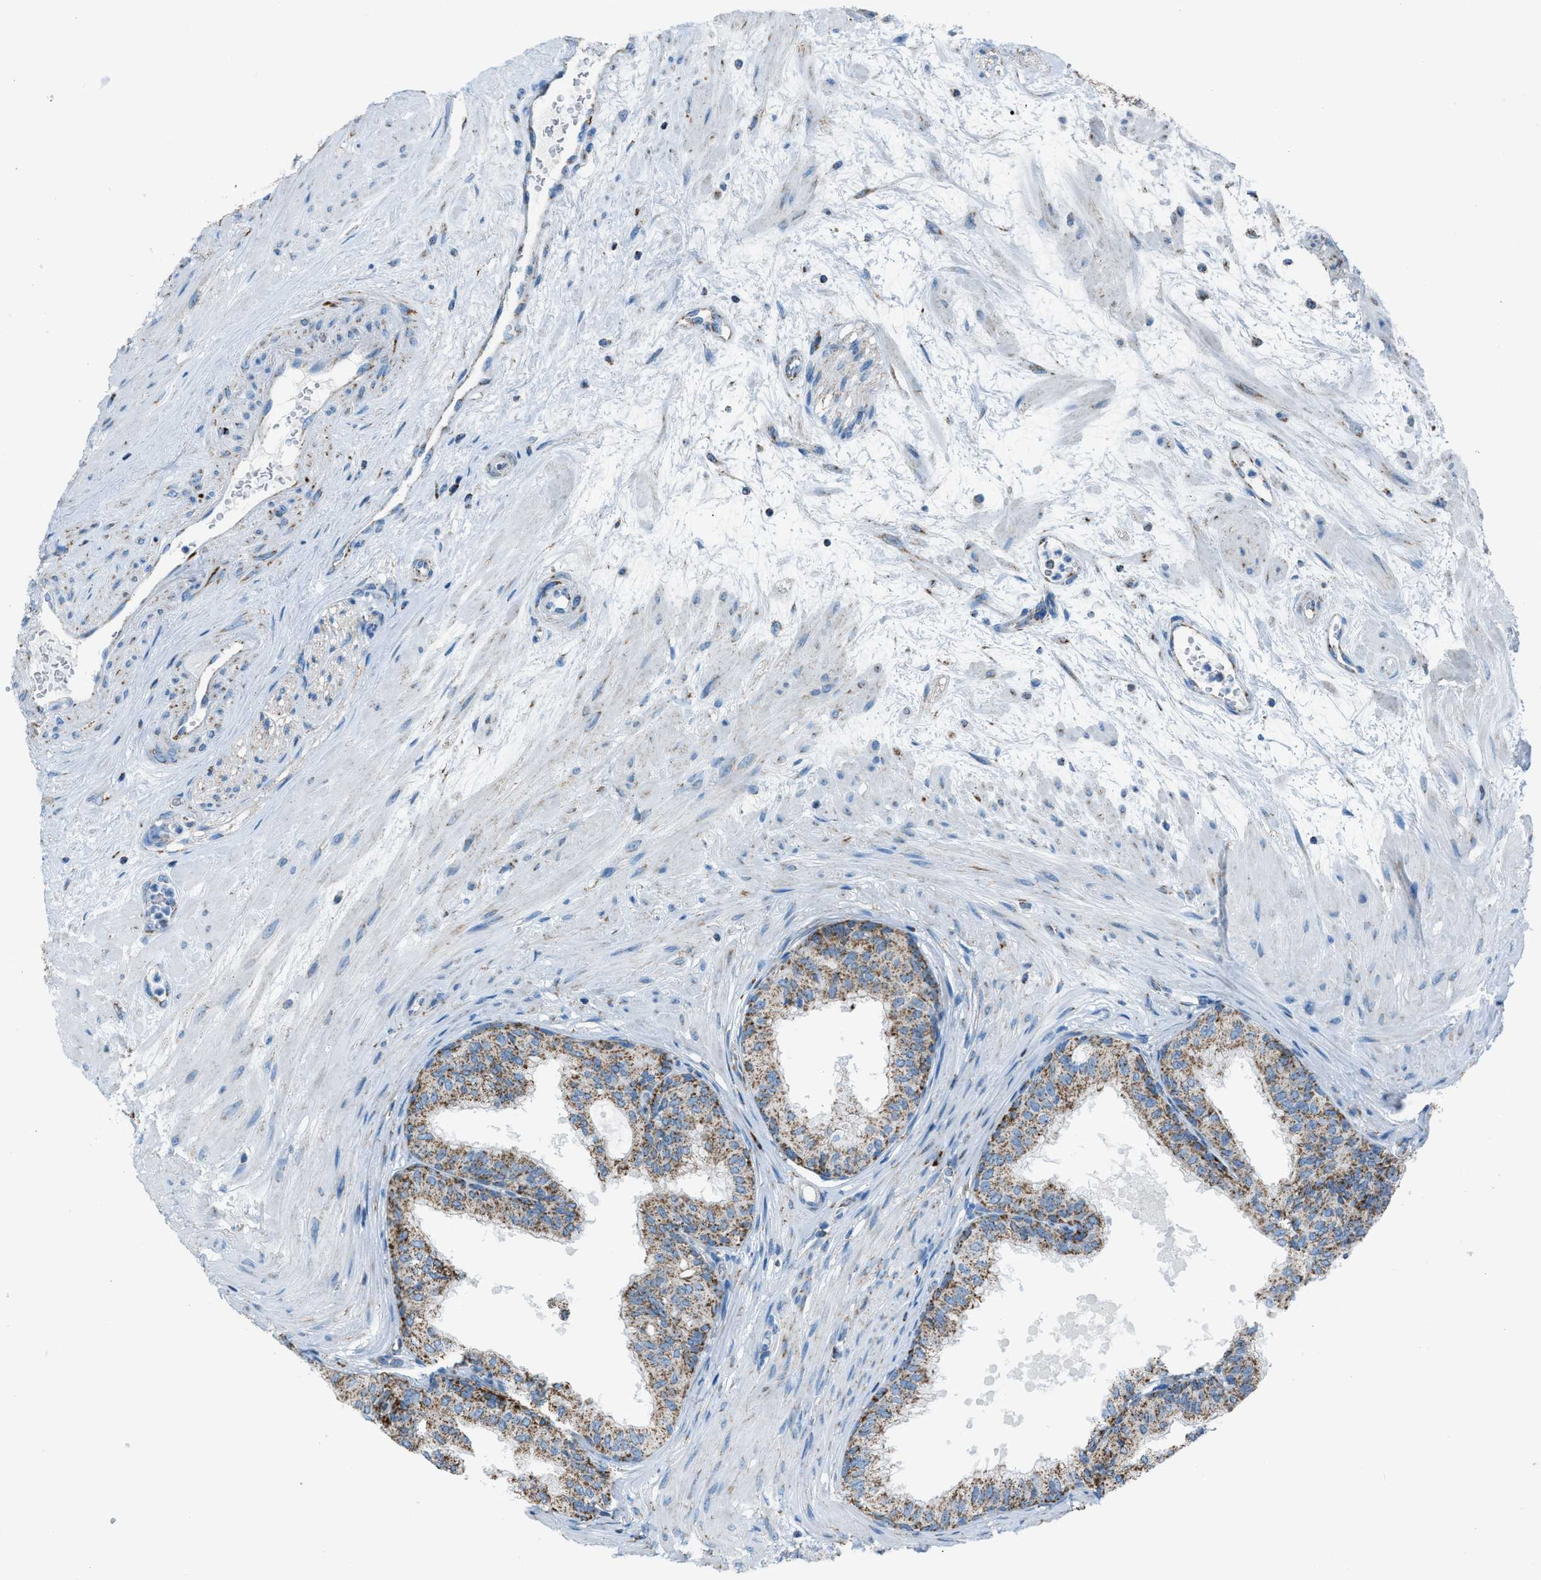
{"staining": {"intensity": "strong", "quantity": ">75%", "location": "cytoplasmic/membranous"}, "tissue": "seminal vesicle", "cell_type": "Glandular cells", "image_type": "normal", "snomed": [{"axis": "morphology", "description": "Normal tissue, NOS"}, {"axis": "topography", "description": "Prostate"}, {"axis": "topography", "description": "Seminal veicle"}], "caption": "A histopathology image showing strong cytoplasmic/membranous positivity in approximately >75% of glandular cells in unremarkable seminal vesicle, as visualized by brown immunohistochemical staining.", "gene": "MDH2", "patient": {"sex": "male", "age": 60}}